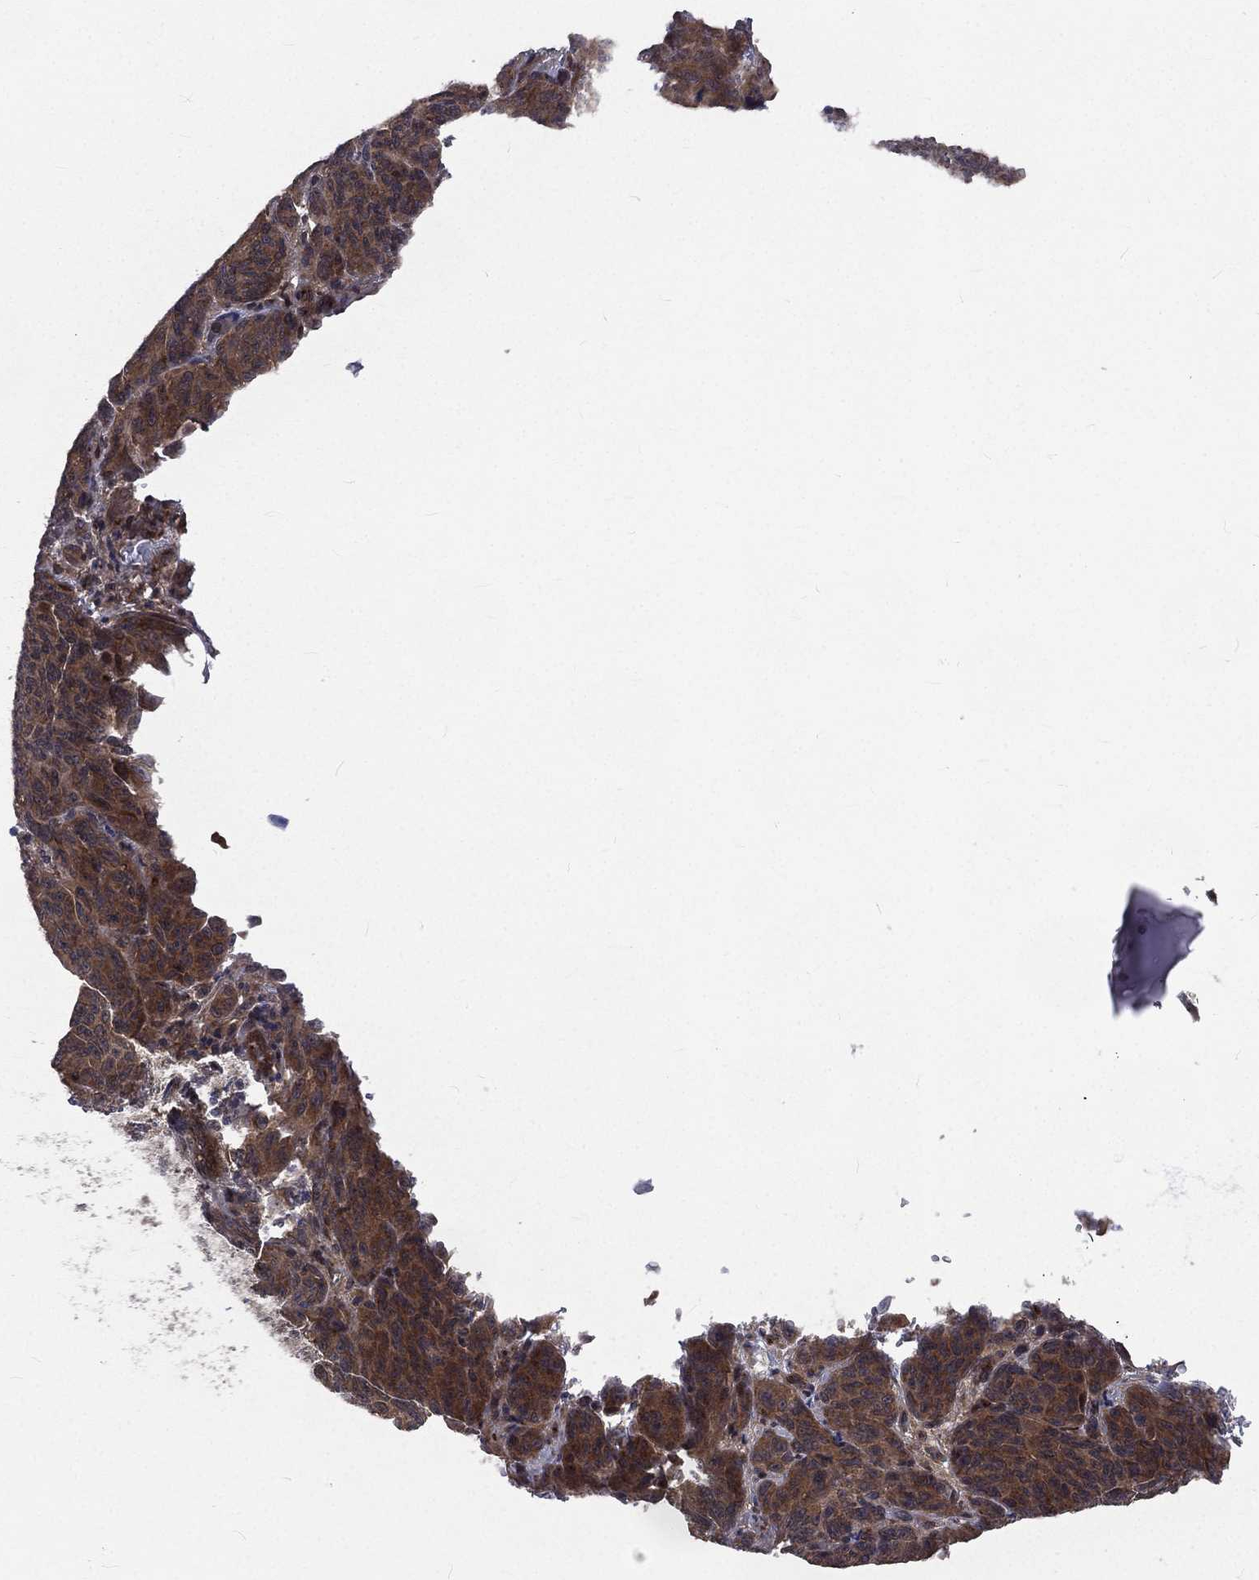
{"staining": {"intensity": "moderate", "quantity": ">75%", "location": "cytoplasmic/membranous"}, "tissue": "melanoma", "cell_type": "Tumor cells", "image_type": "cancer", "snomed": [{"axis": "morphology", "description": "Malignant melanoma, NOS"}, {"axis": "topography", "description": "Vulva, labia, clitoris and Bartholin´s gland, NO"}], "caption": "Tumor cells reveal medium levels of moderate cytoplasmic/membranous positivity in approximately >75% of cells in melanoma. Ihc stains the protein of interest in brown and the nuclei are stained blue.", "gene": "ARL3", "patient": {"sex": "female", "age": 75}}